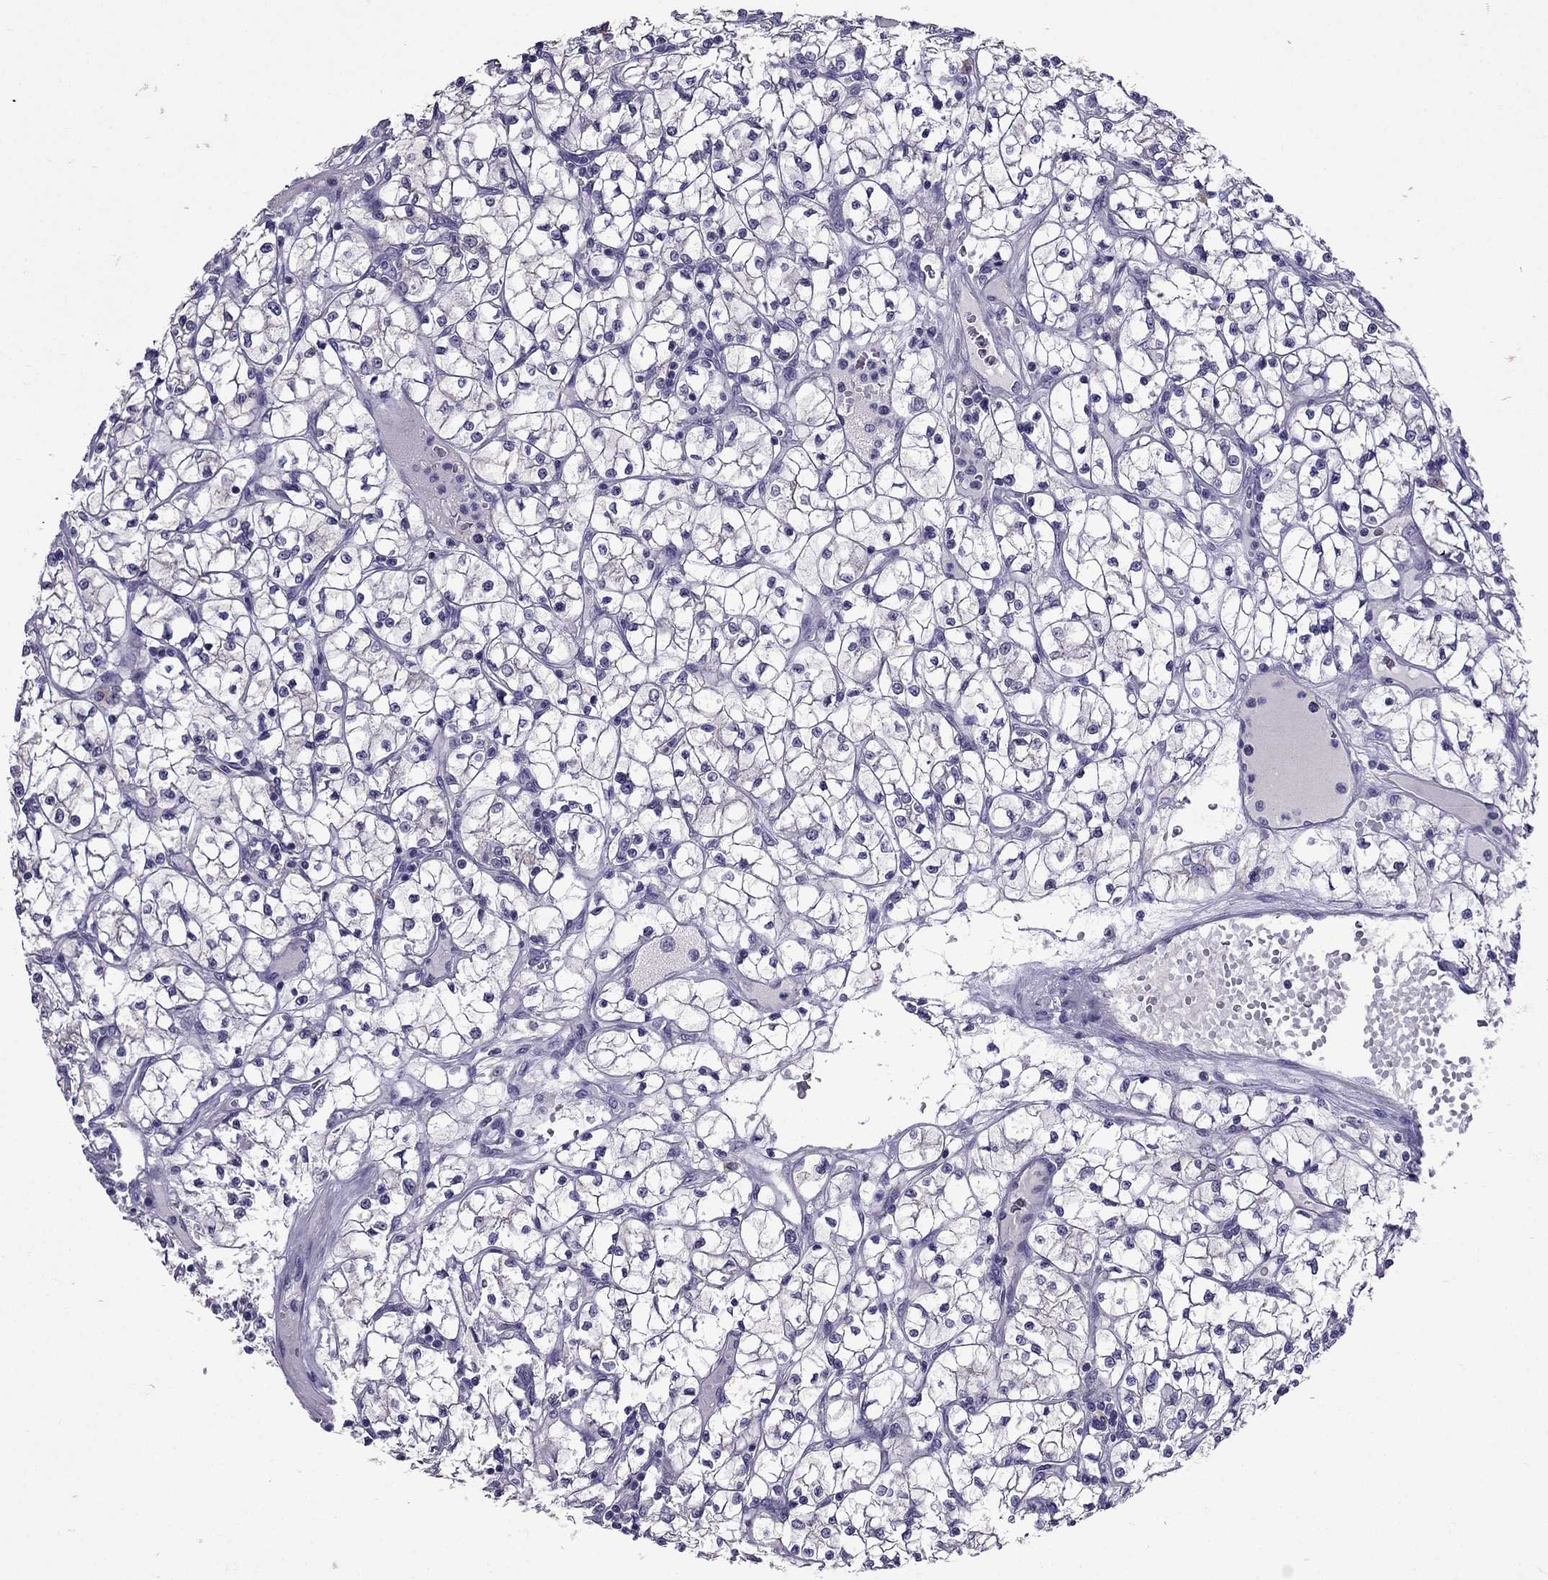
{"staining": {"intensity": "negative", "quantity": "none", "location": "none"}, "tissue": "renal cancer", "cell_type": "Tumor cells", "image_type": "cancer", "snomed": [{"axis": "morphology", "description": "Adenocarcinoma, NOS"}, {"axis": "topography", "description": "Kidney"}], "caption": "High magnification brightfield microscopy of renal cancer stained with DAB (3,3'-diaminobenzidine) (brown) and counterstained with hematoxylin (blue): tumor cells show no significant positivity.", "gene": "OLFM4", "patient": {"sex": "female", "age": 64}}